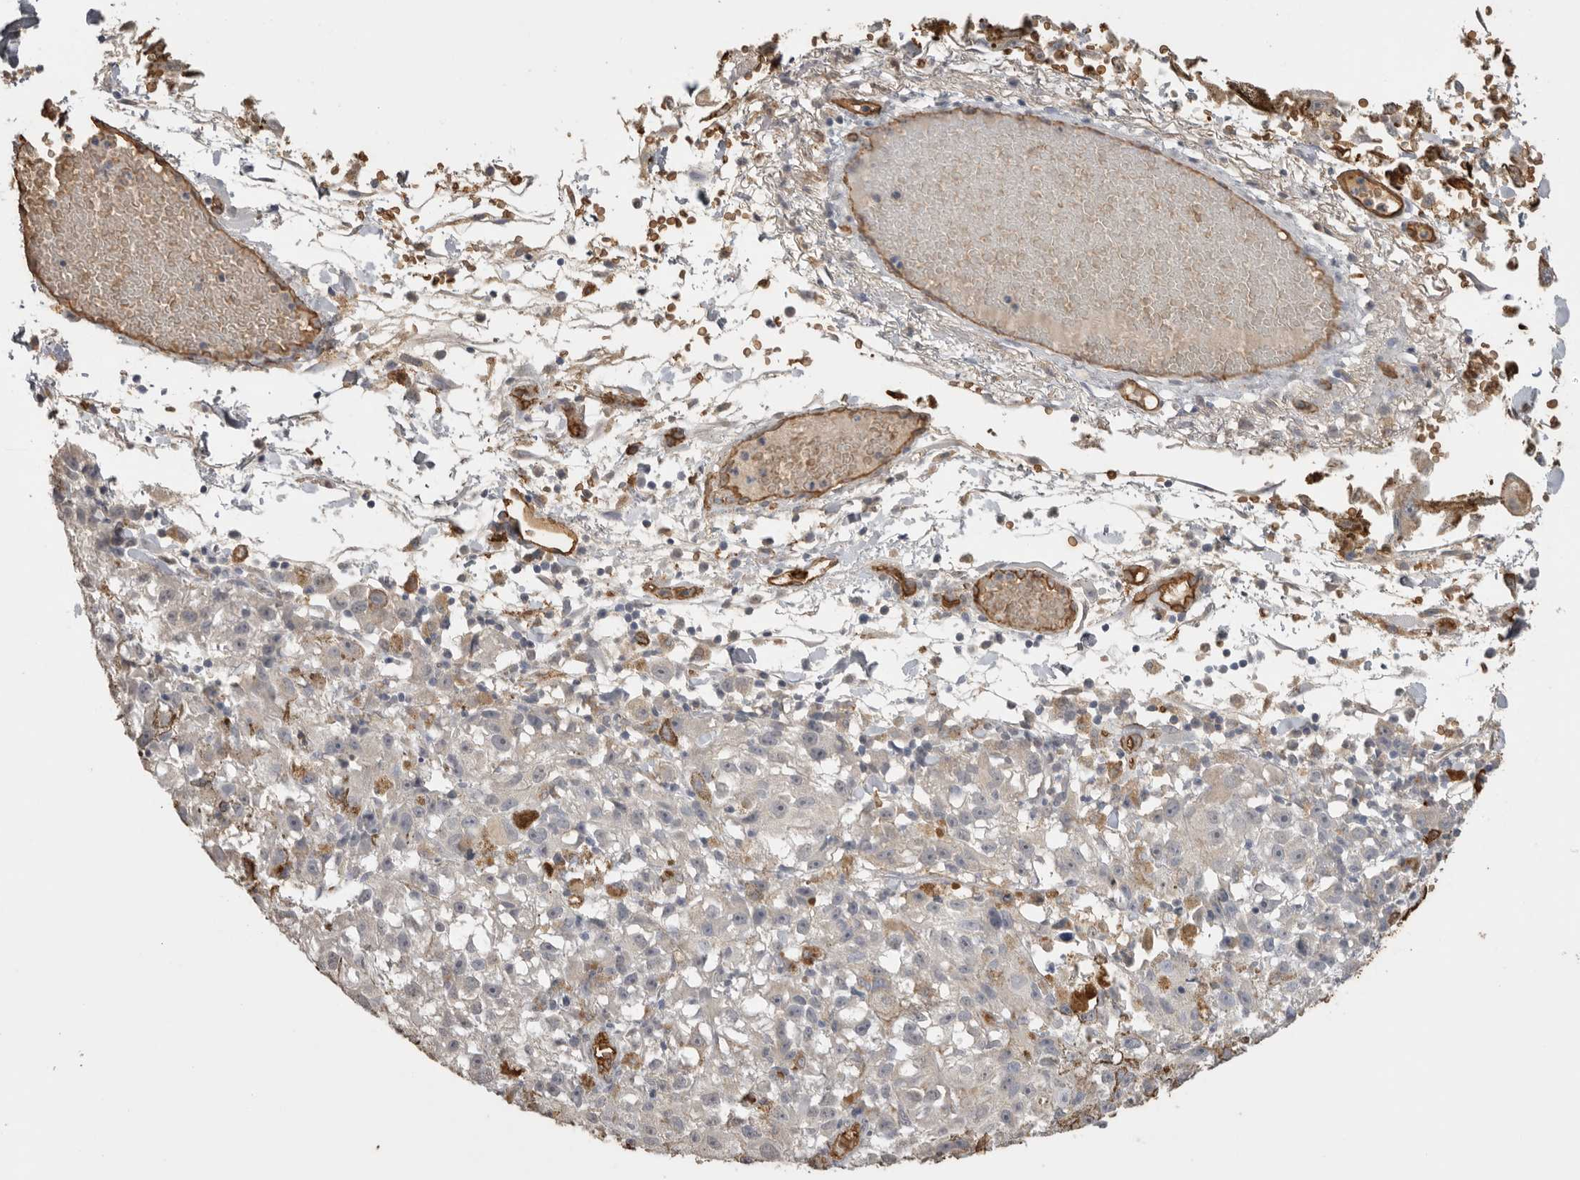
{"staining": {"intensity": "negative", "quantity": "none", "location": "none"}, "tissue": "melanoma", "cell_type": "Tumor cells", "image_type": "cancer", "snomed": [{"axis": "morphology", "description": "Malignant melanoma, NOS"}, {"axis": "topography", "description": "Skin"}], "caption": "The IHC photomicrograph has no significant positivity in tumor cells of melanoma tissue.", "gene": "IL27", "patient": {"sex": "female", "age": 104}}